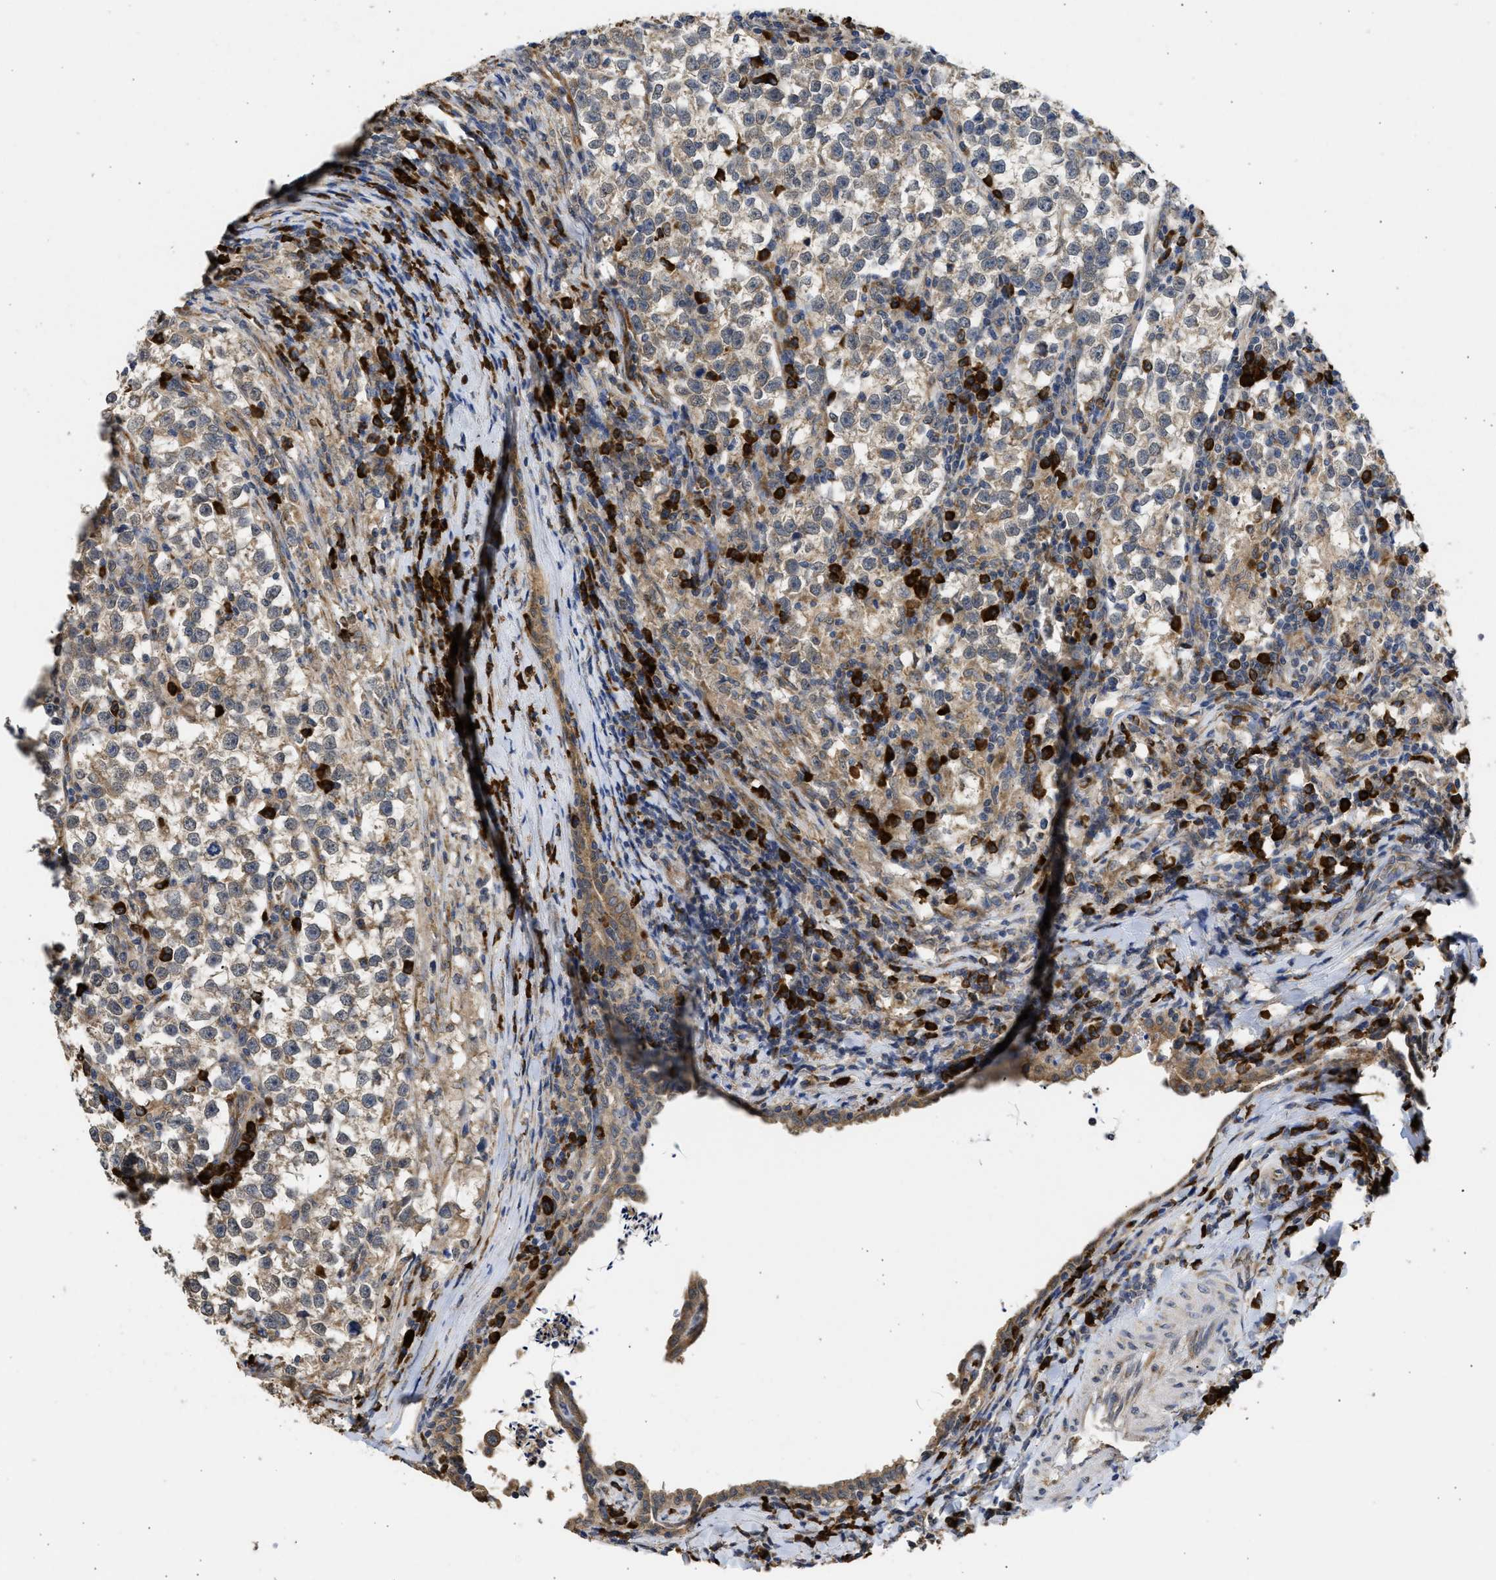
{"staining": {"intensity": "weak", "quantity": ">75%", "location": "cytoplasmic/membranous"}, "tissue": "testis cancer", "cell_type": "Tumor cells", "image_type": "cancer", "snomed": [{"axis": "morphology", "description": "Normal tissue, NOS"}, {"axis": "morphology", "description": "Seminoma, NOS"}, {"axis": "topography", "description": "Testis"}], "caption": "A brown stain labels weak cytoplasmic/membranous positivity of a protein in seminoma (testis) tumor cells.", "gene": "DNAJC1", "patient": {"sex": "male", "age": 43}}